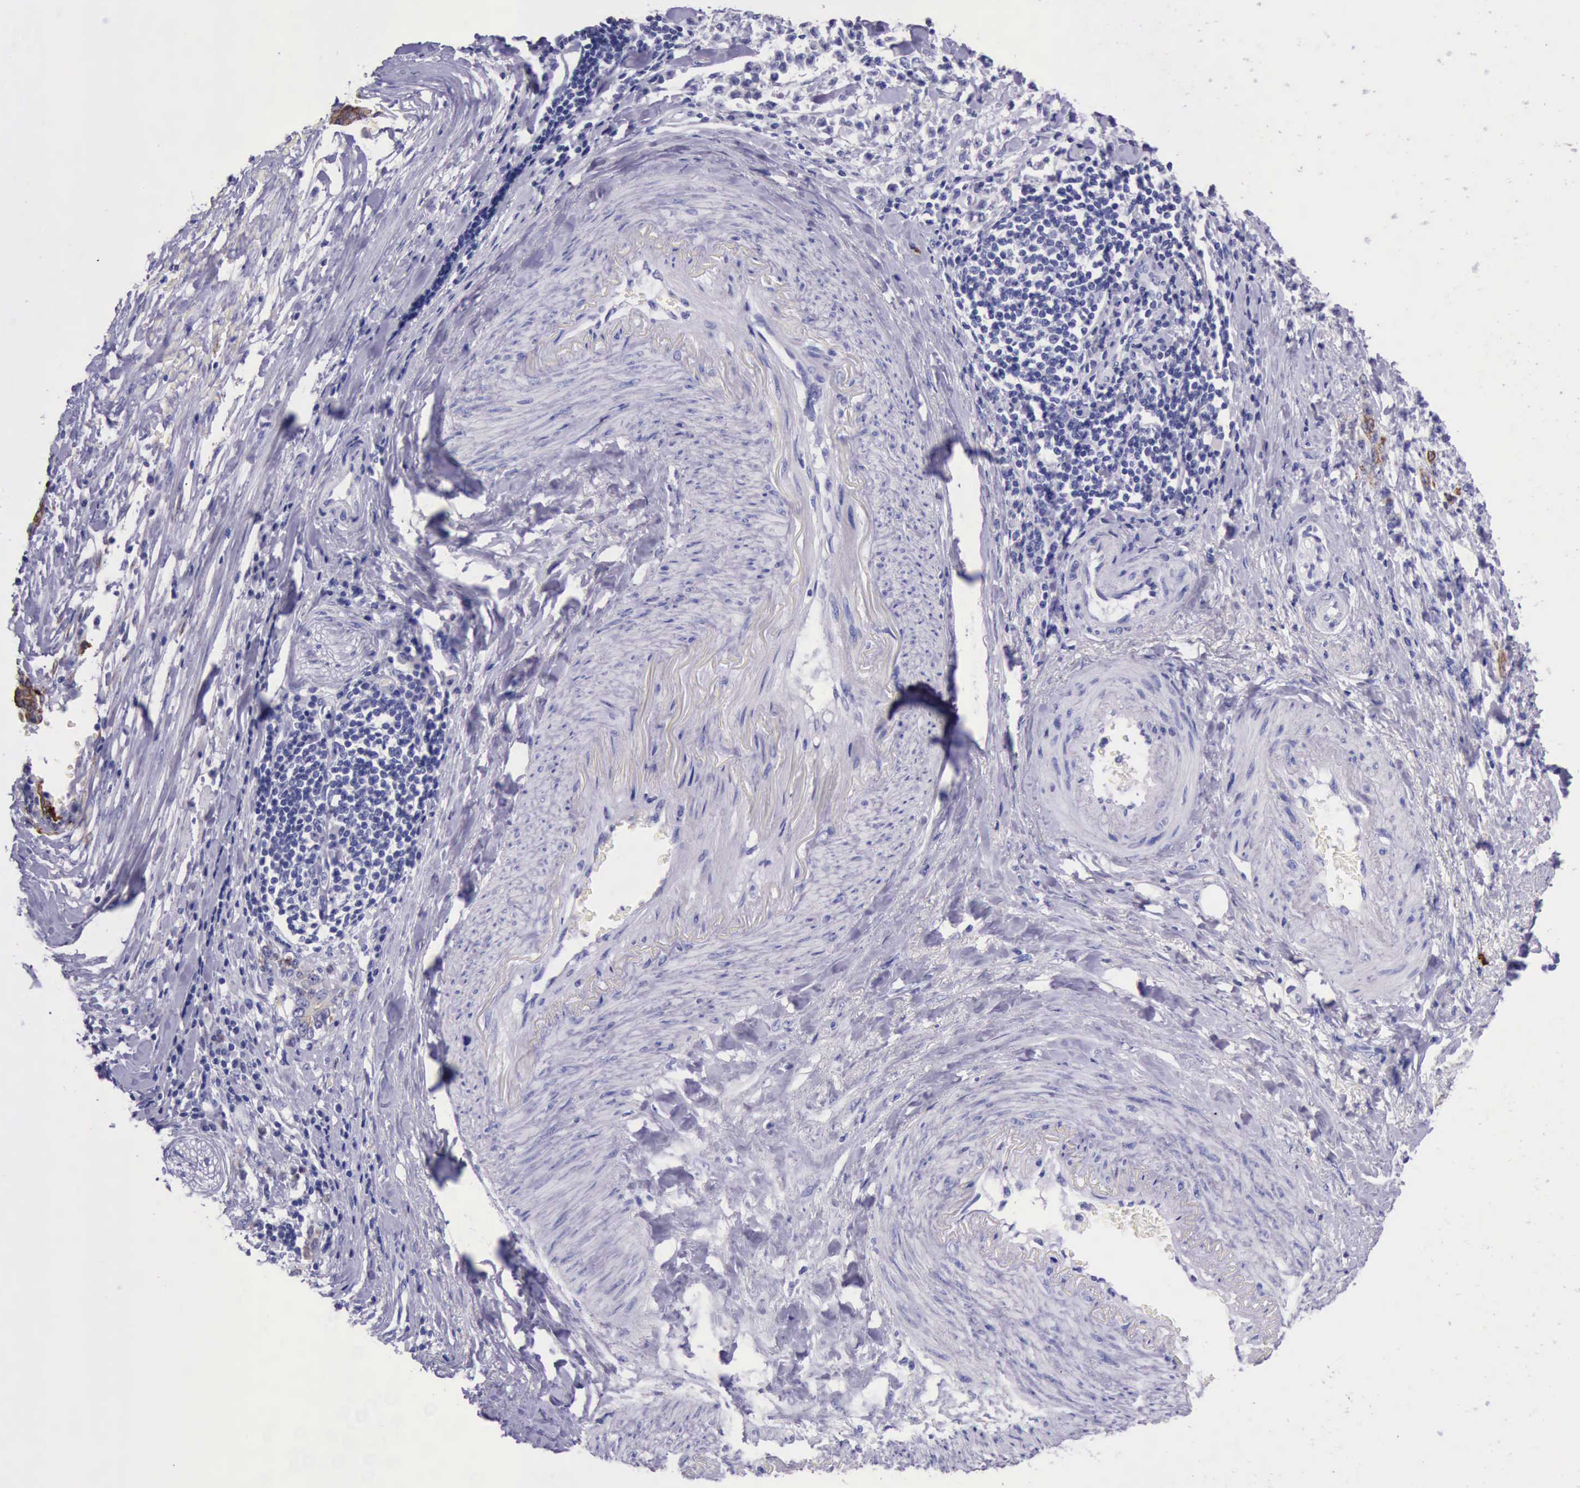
{"staining": {"intensity": "weak", "quantity": "<25%", "location": "cytoplasmic/membranous"}, "tissue": "stomach cancer", "cell_type": "Tumor cells", "image_type": "cancer", "snomed": [{"axis": "morphology", "description": "Adenocarcinoma, NOS"}, {"axis": "topography", "description": "Stomach, lower"}], "caption": "This is an IHC image of stomach adenocarcinoma. There is no expression in tumor cells.", "gene": "KRT8", "patient": {"sex": "male", "age": 88}}